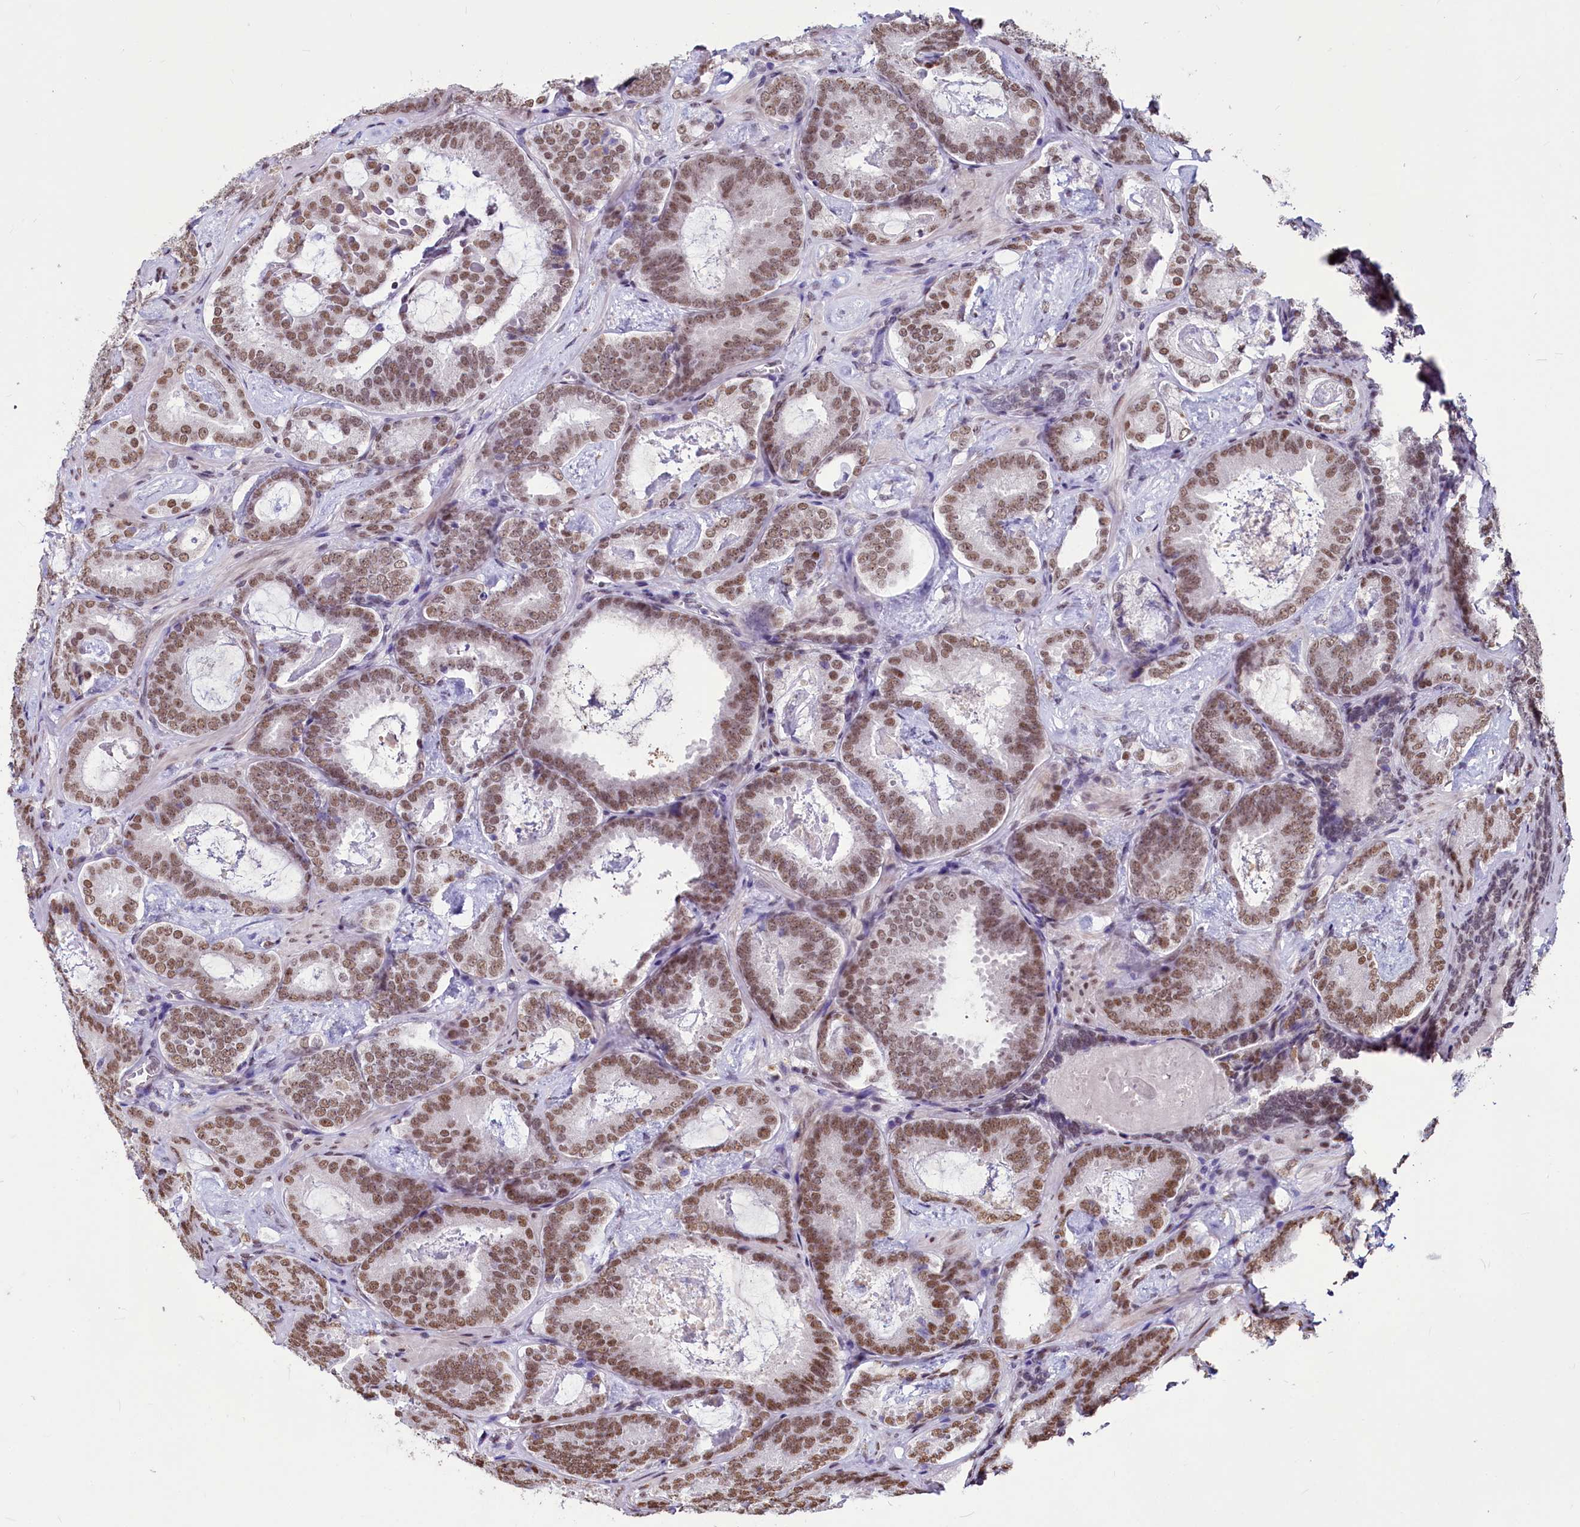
{"staining": {"intensity": "moderate", "quantity": ">75%", "location": "nuclear"}, "tissue": "prostate cancer", "cell_type": "Tumor cells", "image_type": "cancer", "snomed": [{"axis": "morphology", "description": "Adenocarcinoma, Low grade"}, {"axis": "topography", "description": "Prostate"}], "caption": "High-power microscopy captured an immunohistochemistry image of prostate adenocarcinoma (low-grade), revealing moderate nuclear staining in about >75% of tumor cells. (DAB IHC, brown staining for protein, blue staining for nuclei).", "gene": "PARPBP", "patient": {"sex": "male", "age": 60}}